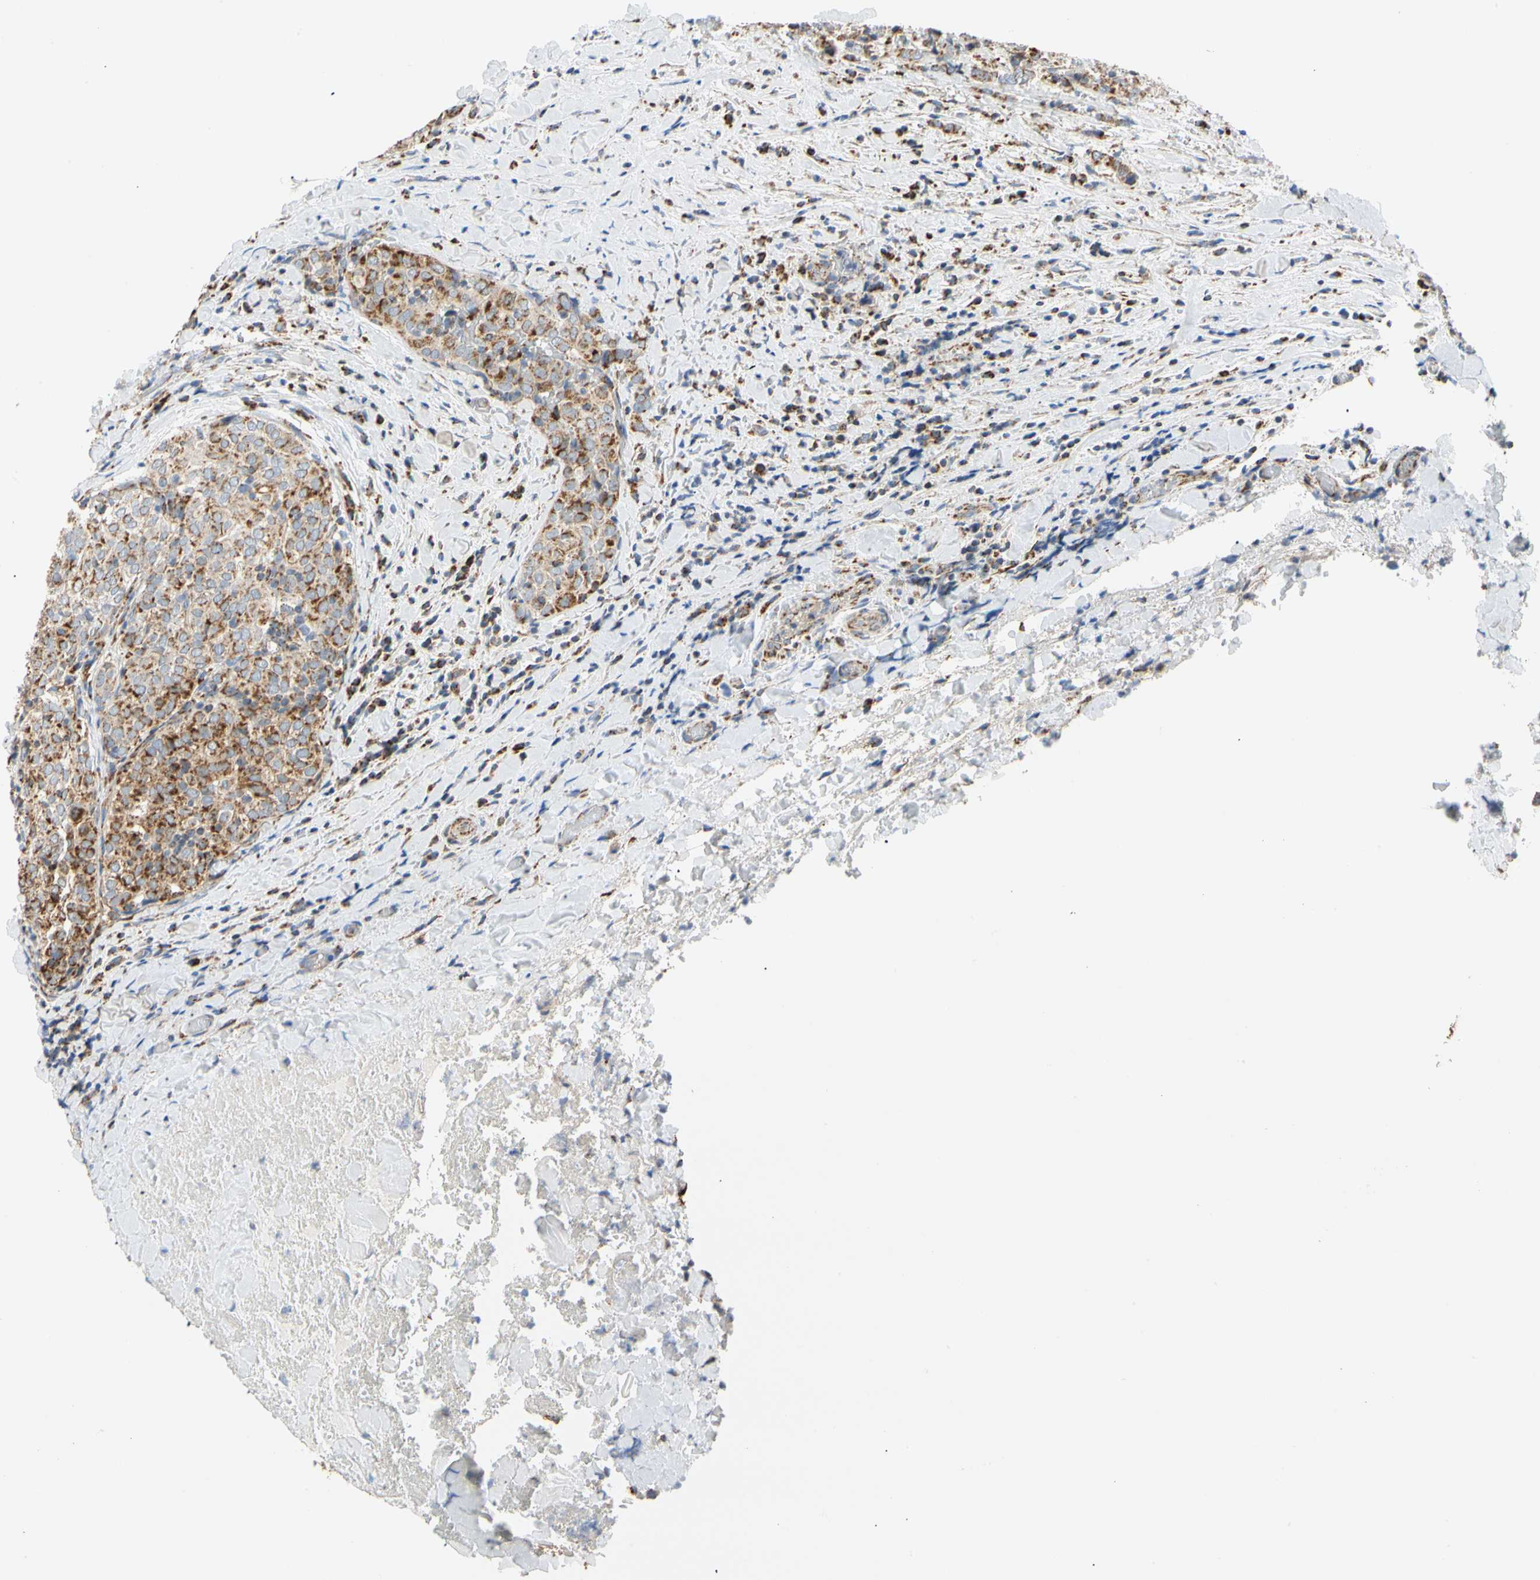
{"staining": {"intensity": "strong", "quantity": ">75%", "location": "cytoplasmic/membranous"}, "tissue": "thyroid cancer", "cell_type": "Tumor cells", "image_type": "cancer", "snomed": [{"axis": "morphology", "description": "Normal tissue, NOS"}, {"axis": "morphology", "description": "Papillary adenocarcinoma, NOS"}, {"axis": "topography", "description": "Thyroid gland"}], "caption": "A micrograph showing strong cytoplasmic/membranous staining in approximately >75% of tumor cells in thyroid papillary adenocarcinoma, as visualized by brown immunohistochemical staining.", "gene": "ACAT1", "patient": {"sex": "female", "age": 30}}